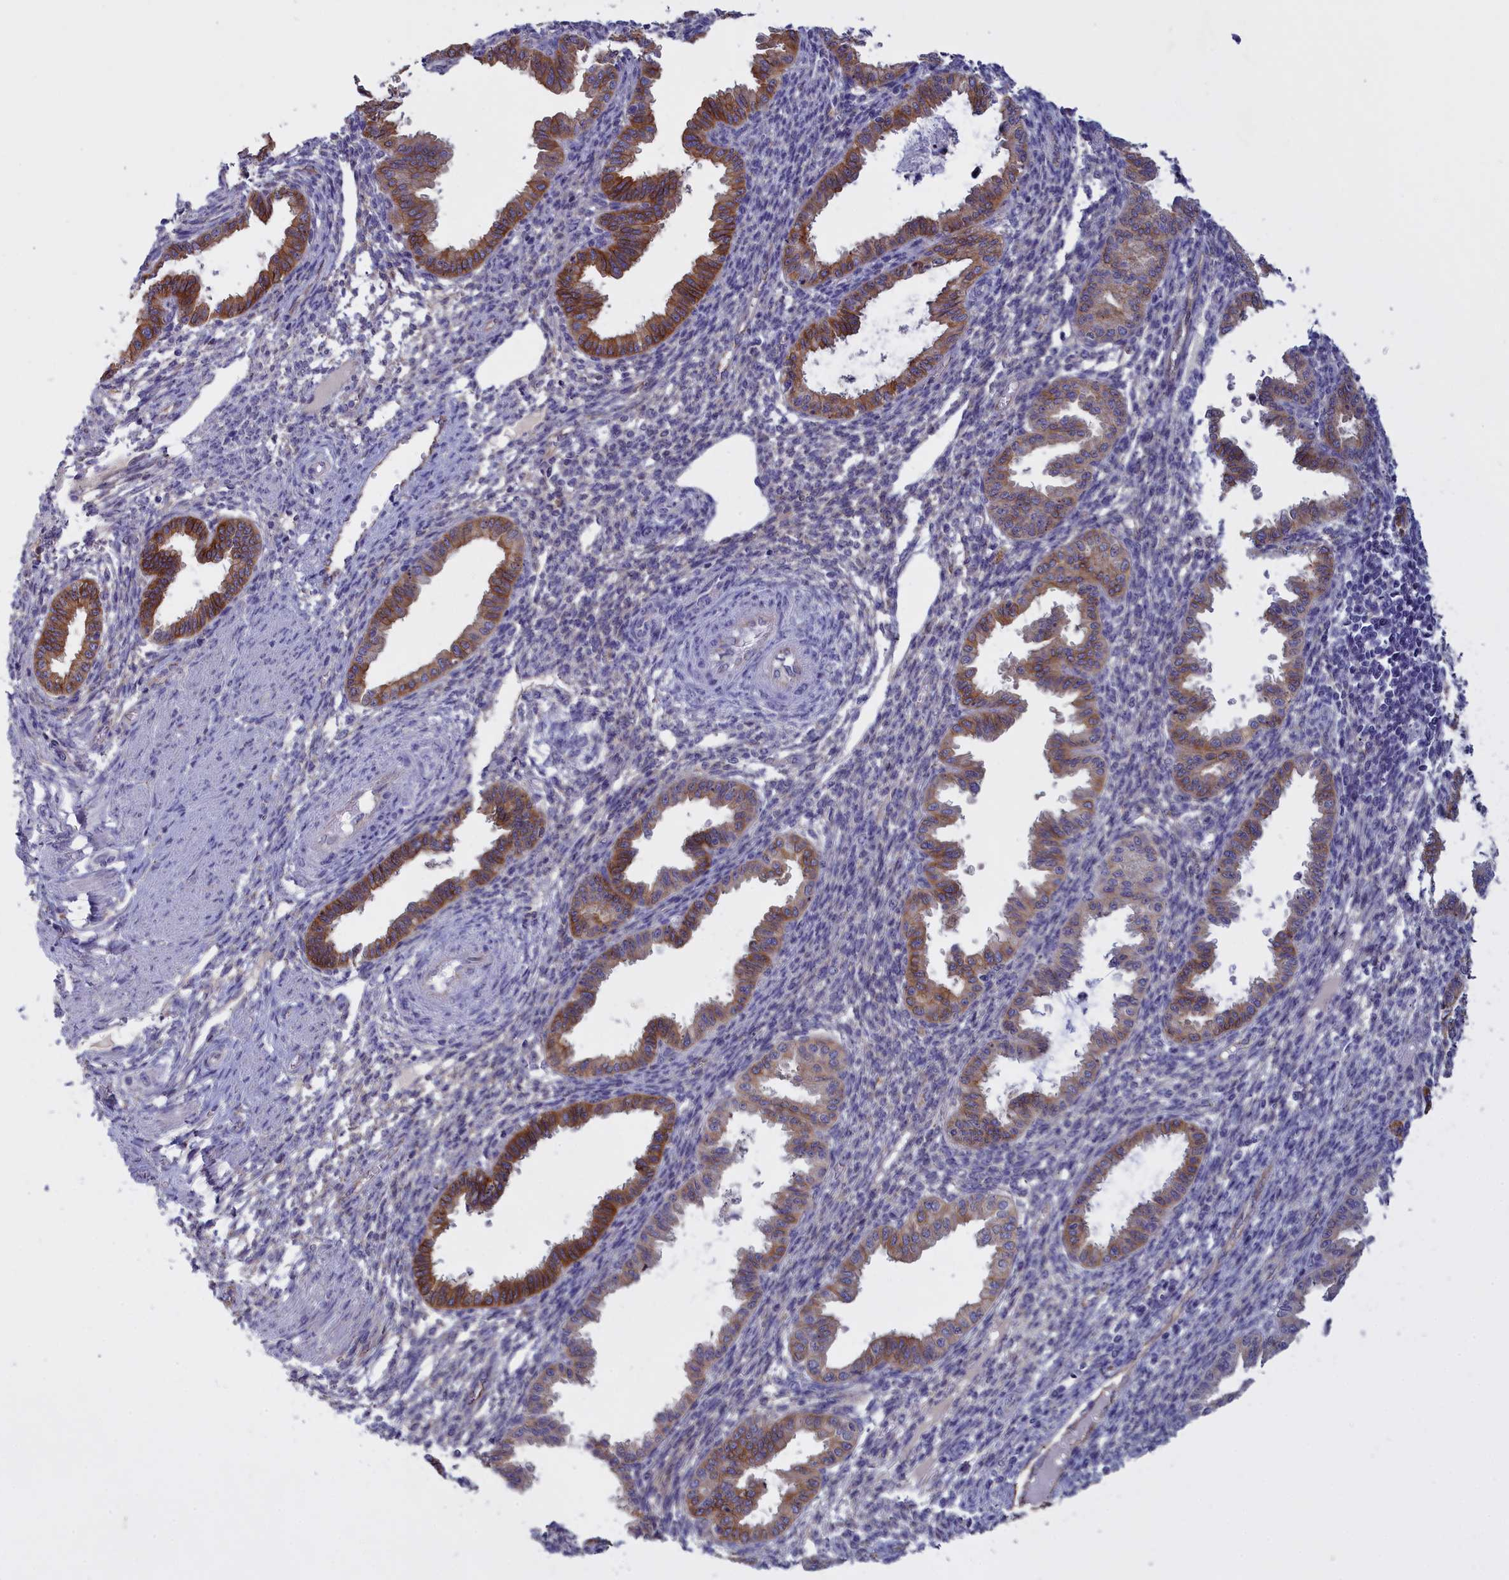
{"staining": {"intensity": "negative", "quantity": "none", "location": "none"}, "tissue": "endometrium", "cell_type": "Cells in endometrial stroma", "image_type": "normal", "snomed": [{"axis": "morphology", "description": "Normal tissue, NOS"}, {"axis": "topography", "description": "Endometrium"}], "caption": "Protein analysis of benign endometrium demonstrates no significant positivity in cells in endometrial stroma.", "gene": "COL19A1", "patient": {"sex": "female", "age": 33}}